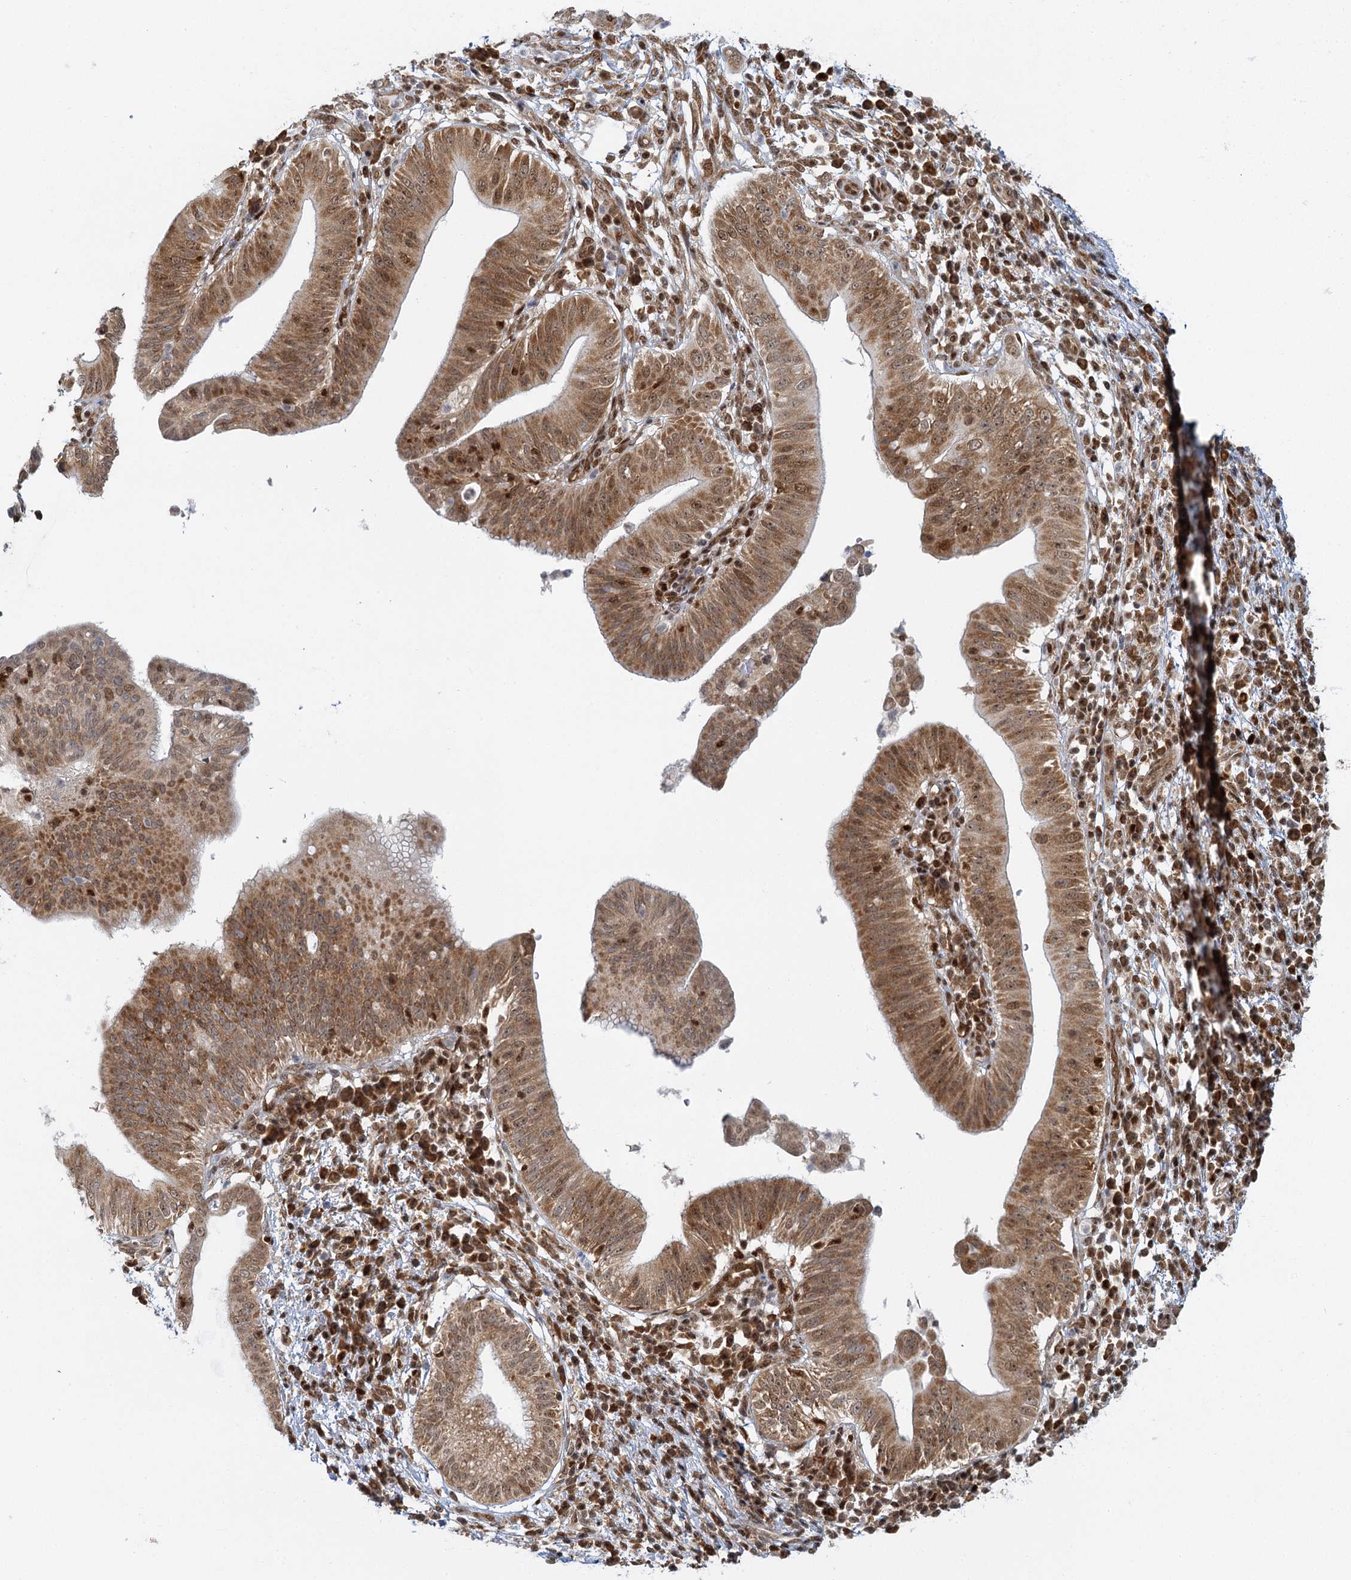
{"staining": {"intensity": "moderate", "quantity": ">75%", "location": "cytoplasmic/membranous,nuclear"}, "tissue": "pancreatic cancer", "cell_type": "Tumor cells", "image_type": "cancer", "snomed": [{"axis": "morphology", "description": "Adenocarcinoma, NOS"}, {"axis": "topography", "description": "Pancreas"}], "caption": "Tumor cells show medium levels of moderate cytoplasmic/membranous and nuclear staining in approximately >75% of cells in pancreatic cancer (adenocarcinoma). The protein is stained brown, and the nuclei are stained in blue (DAB IHC with brightfield microscopy, high magnification).", "gene": "GPATCH11", "patient": {"sex": "male", "age": 68}}